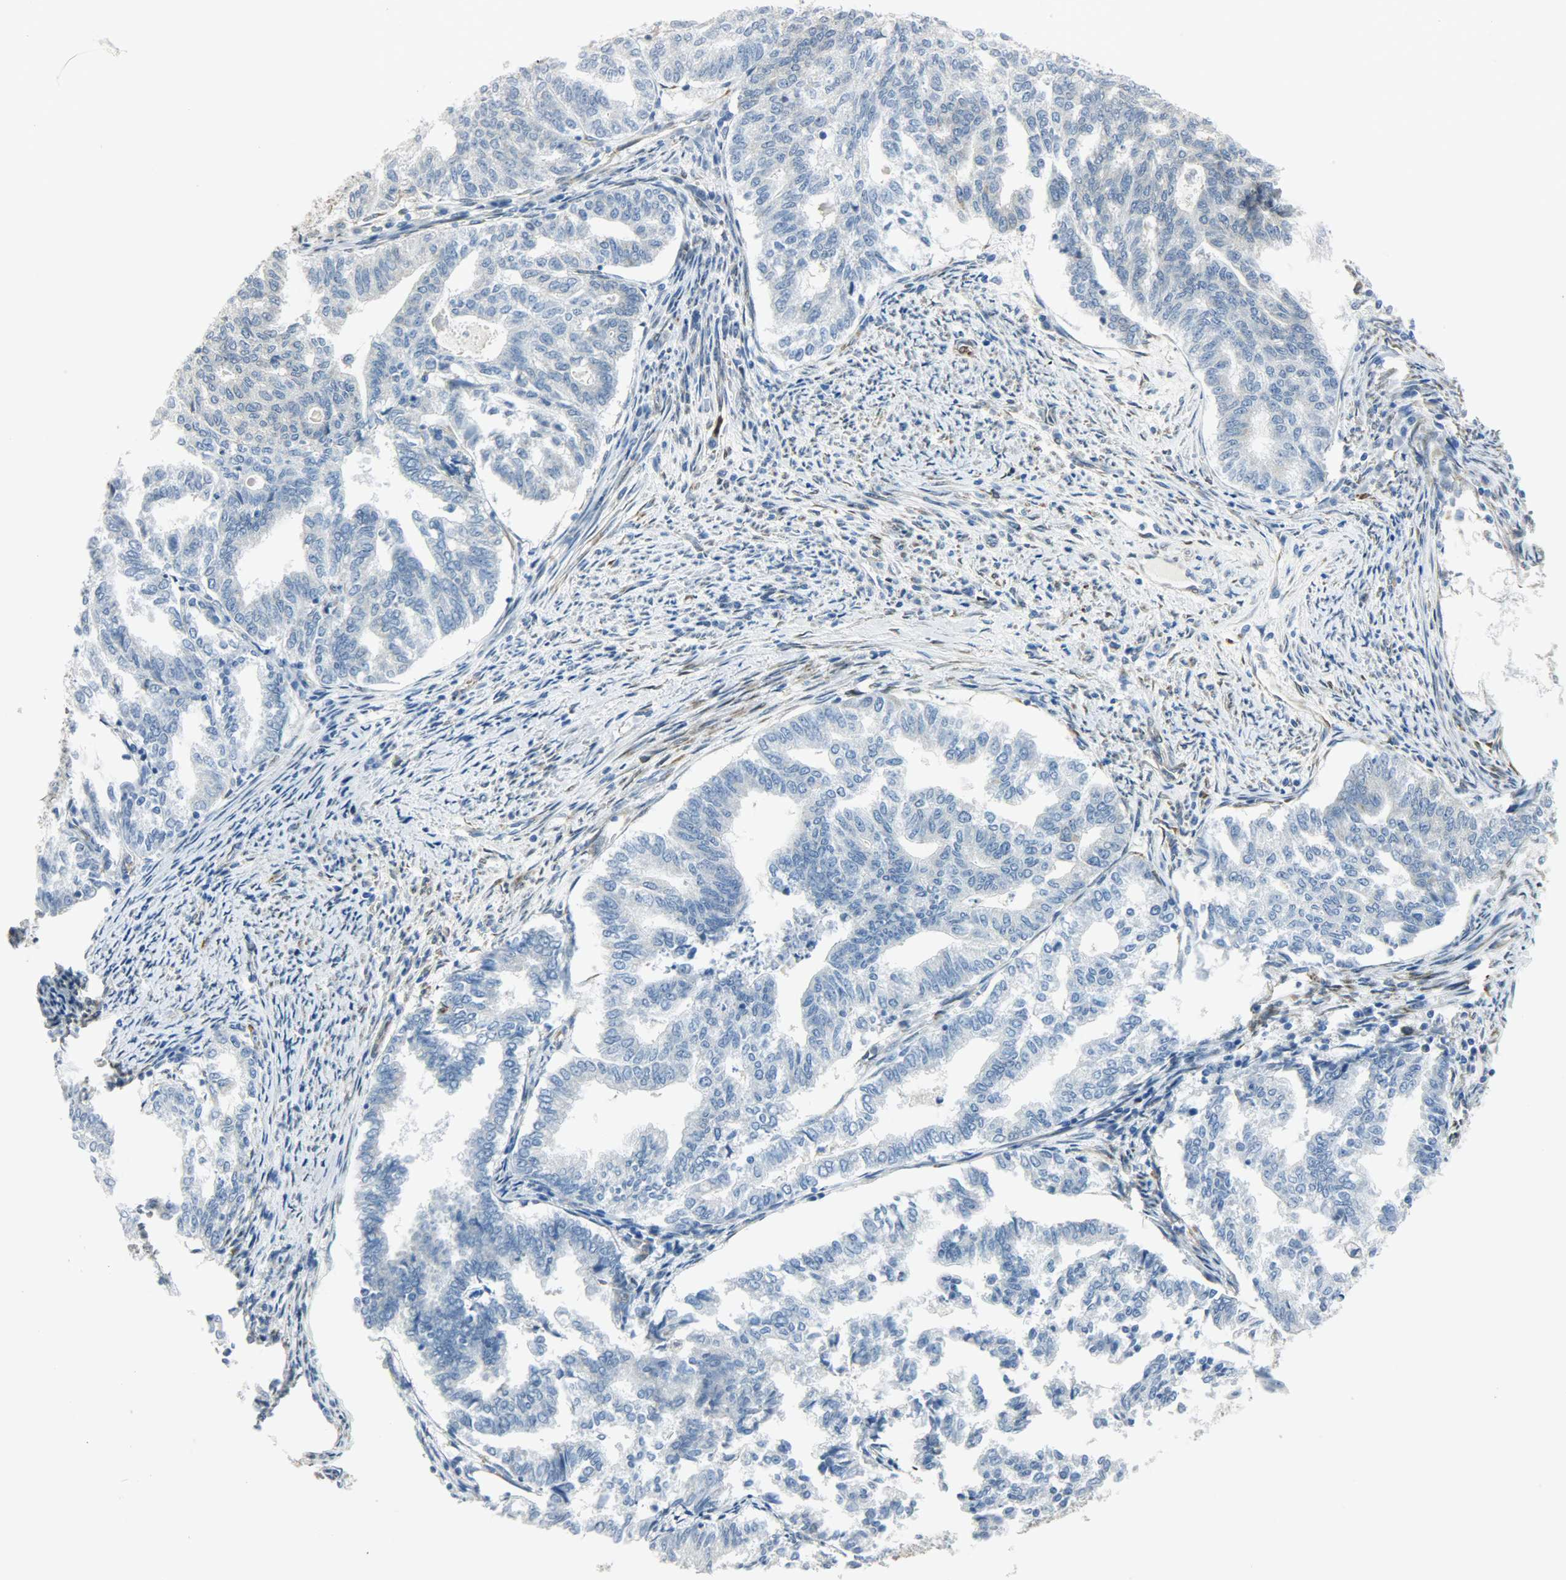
{"staining": {"intensity": "negative", "quantity": "none", "location": "none"}, "tissue": "endometrial cancer", "cell_type": "Tumor cells", "image_type": "cancer", "snomed": [{"axis": "morphology", "description": "Adenocarcinoma, NOS"}, {"axis": "topography", "description": "Endometrium"}], "caption": "This micrograph is of endometrial cancer (adenocarcinoma) stained with immunohistochemistry to label a protein in brown with the nuclei are counter-stained blue. There is no positivity in tumor cells. Nuclei are stained in blue.", "gene": "PKD2", "patient": {"sex": "female", "age": 79}}